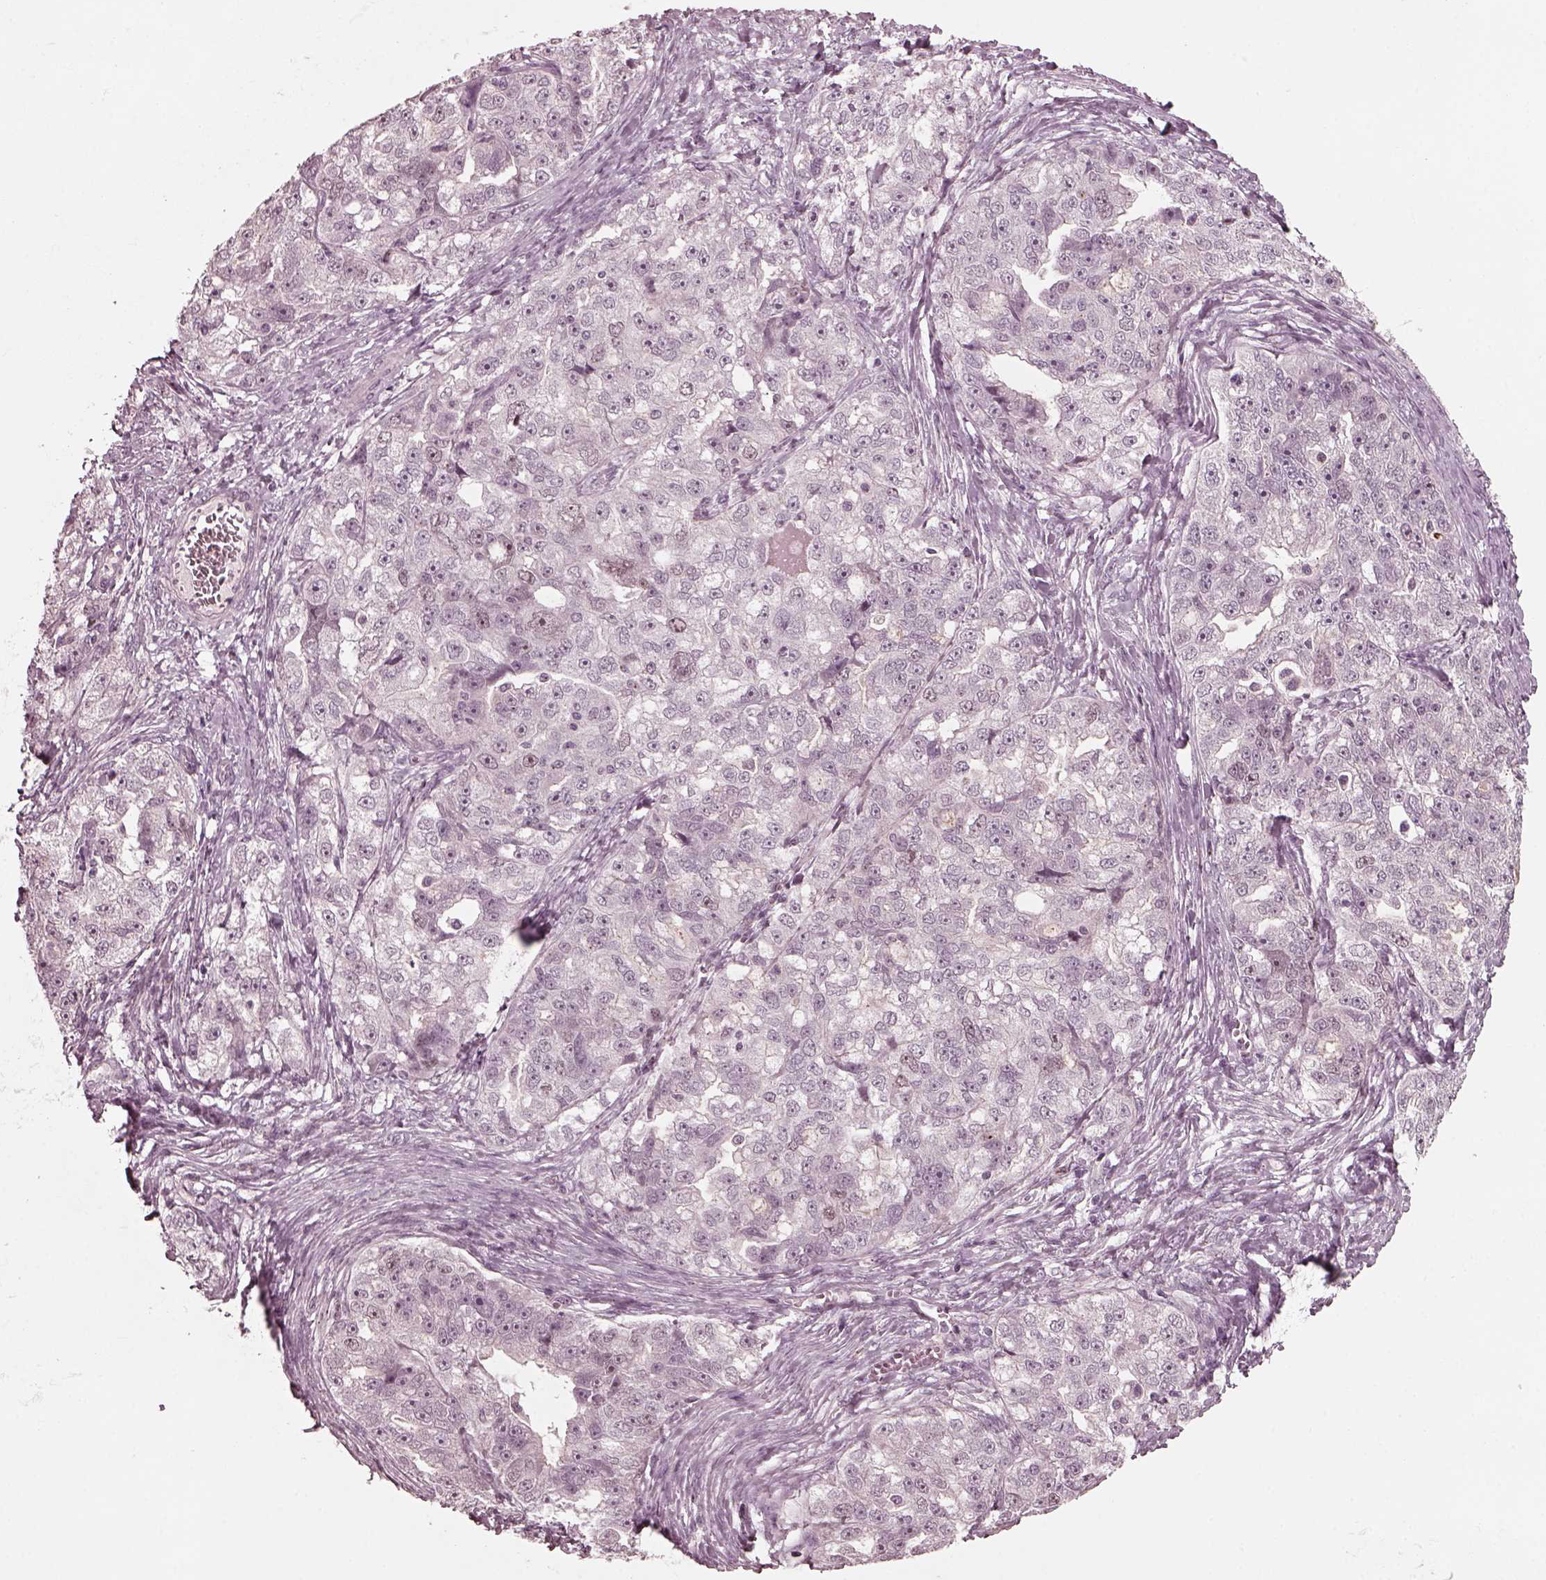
{"staining": {"intensity": "negative", "quantity": "none", "location": "none"}, "tissue": "ovarian cancer", "cell_type": "Tumor cells", "image_type": "cancer", "snomed": [{"axis": "morphology", "description": "Cystadenocarcinoma, serous, NOS"}, {"axis": "topography", "description": "Ovary"}], "caption": "Immunohistochemistry (IHC) photomicrograph of neoplastic tissue: ovarian serous cystadenocarcinoma stained with DAB (3,3'-diaminobenzidine) displays no significant protein positivity in tumor cells.", "gene": "SAXO1", "patient": {"sex": "female", "age": 51}}